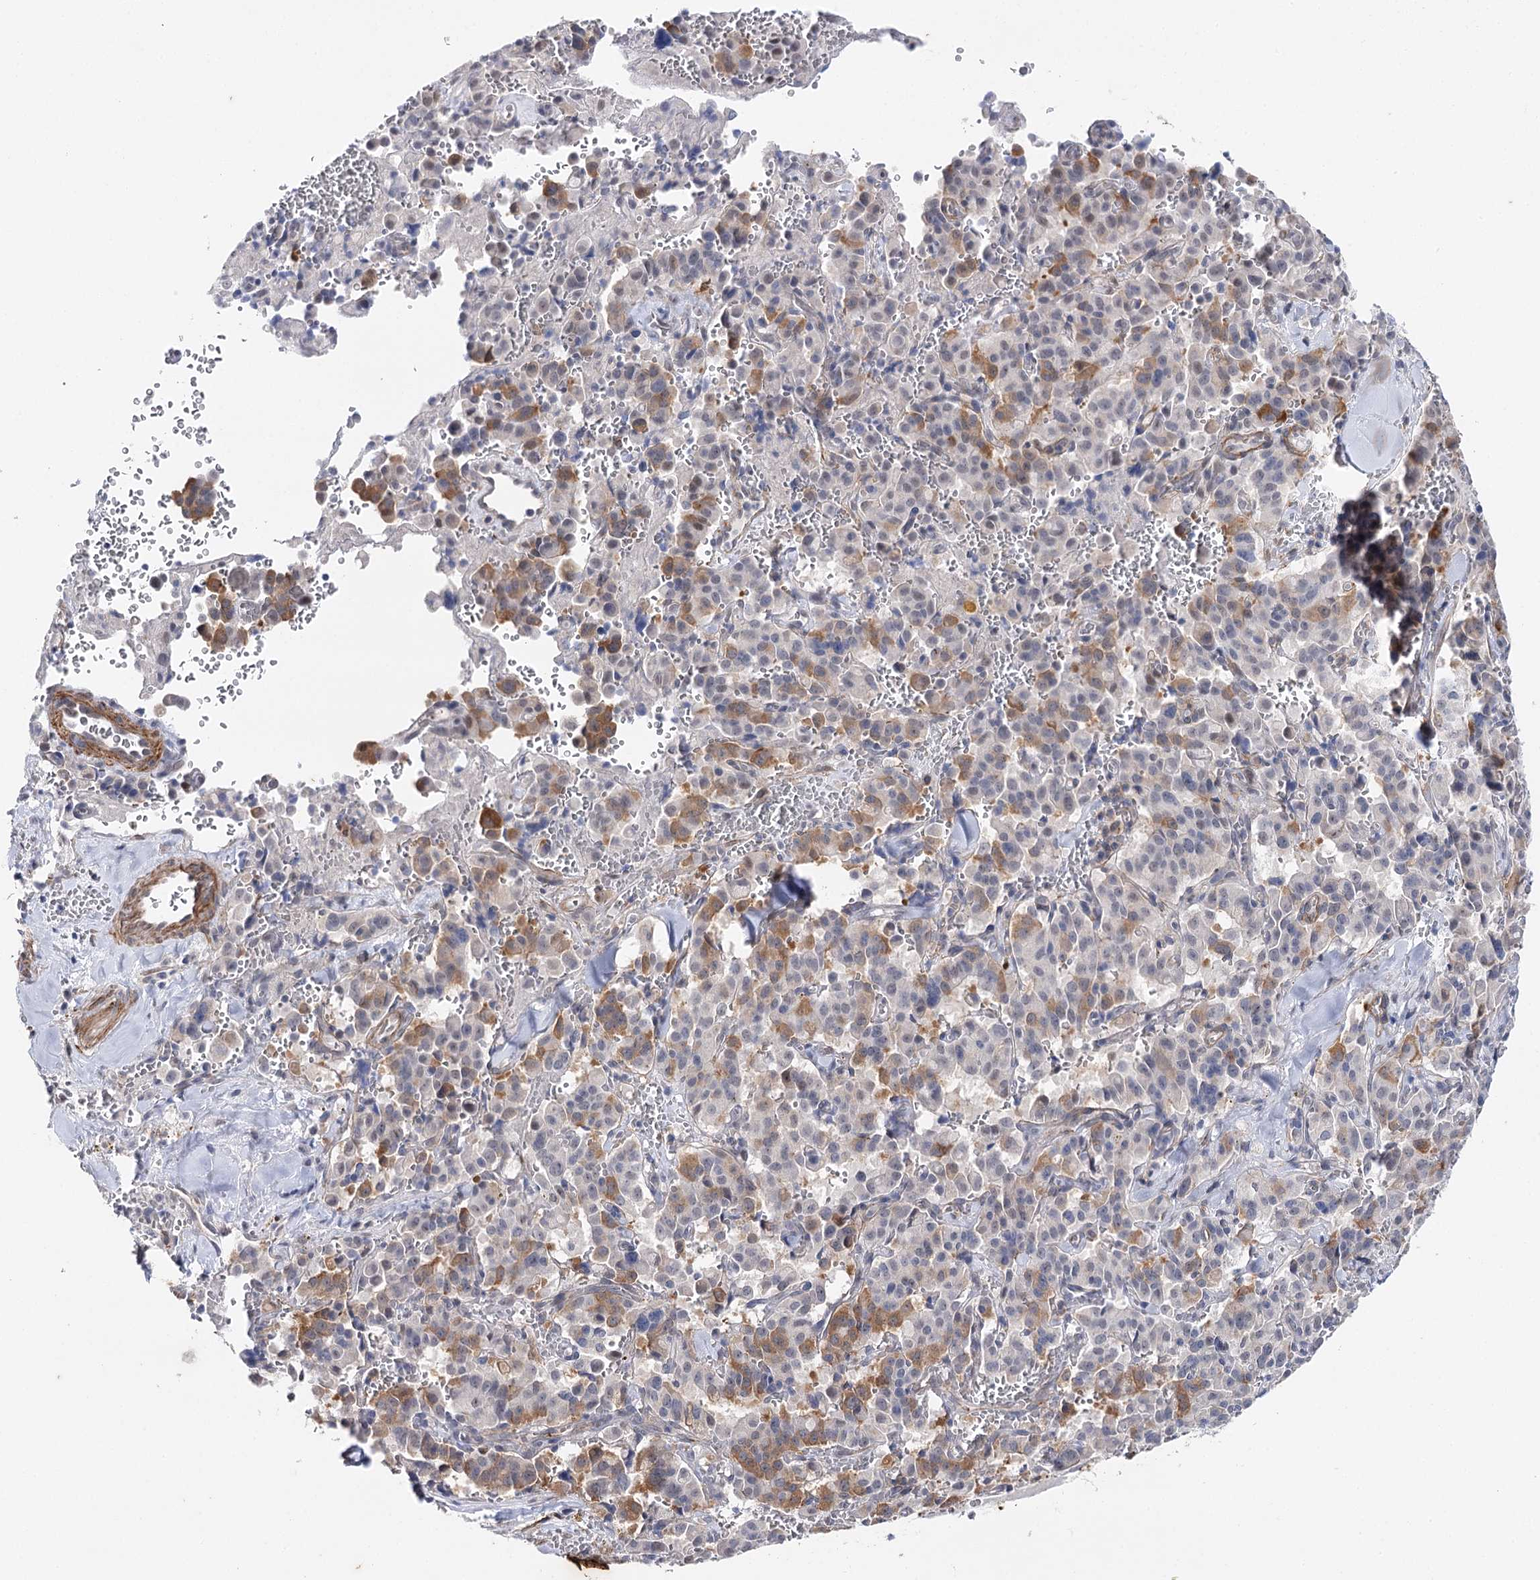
{"staining": {"intensity": "moderate", "quantity": "25%-75%", "location": "cytoplasmic/membranous"}, "tissue": "pancreatic cancer", "cell_type": "Tumor cells", "image_type": "cancer", "snomed": [{"axis": "morphology", "description": "Adenocarcinoma, NOS"}, {"axis": "topography", "description": "Pancreas"}], "caption": "Immunohistochemistry histopathology image of human pancreatic cancer (adenocarcinoma) stained for a protein (brown), which reveals medium levels of moderate cytoplasmic/membranous staining in approximately 25%-75% of tumor cells.", "gene": "AGXT2", "patient": {"sex": "male", "age": 65}}